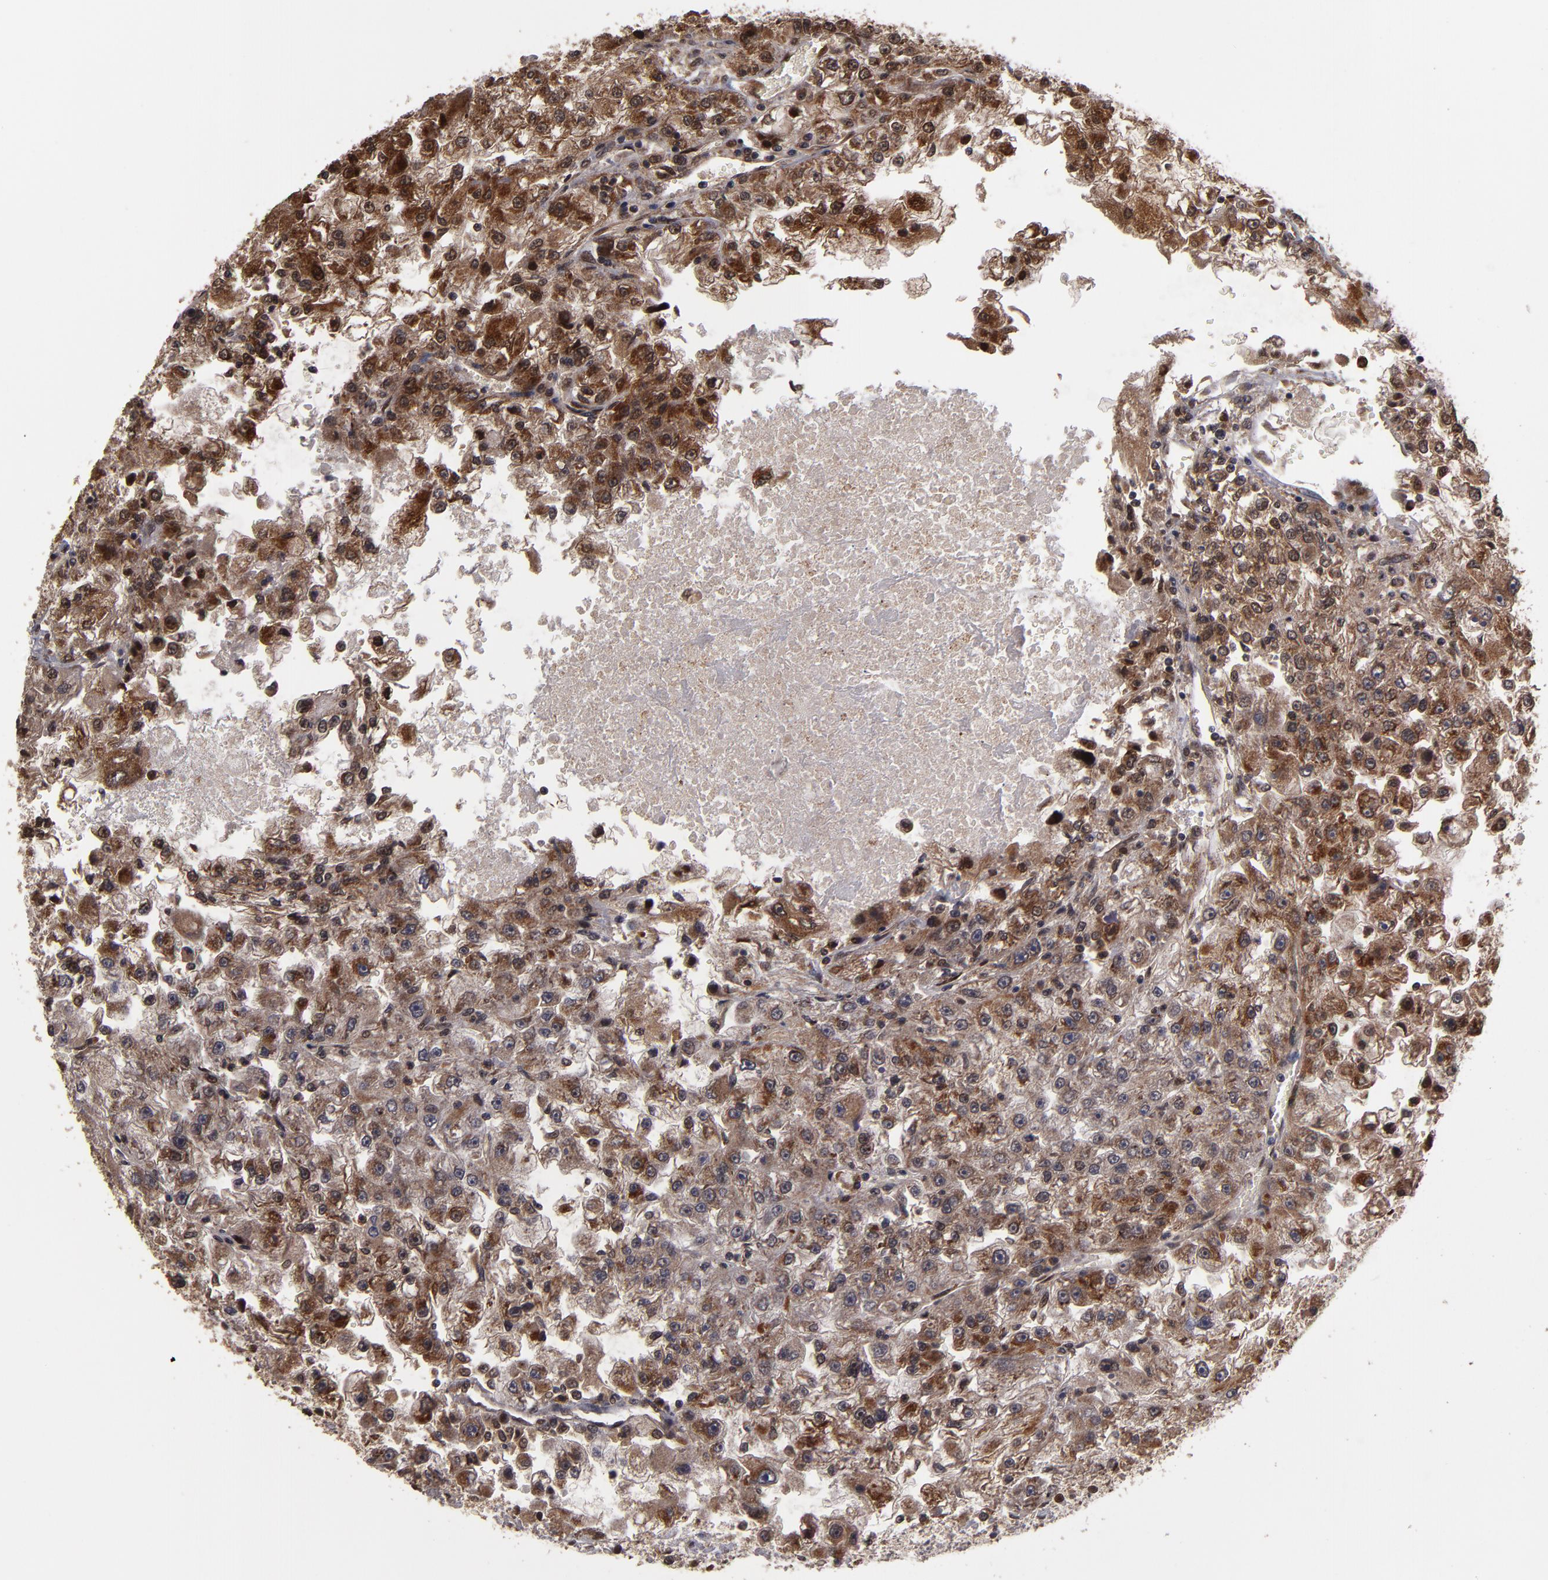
{"staining": {"intensity": "moderate", "quantity": ">75%", "location": "cytoplasmic/membranous,nuclear"}, "tissue": "renal cancer", "cell_type": "Tumor cells", "image_type": "cancer", "snomed": [{"axis": "morphology", "description": "Adenocarcinoma, NOS"}, {"axis": "topography", "description": "Kidney"}], "caption": "Renal adenocarcinoma stained for a protein (brown) reveals moderate cytoplasmic/membranous and nuclear positive positivity in about >75% of tumor cells.", "gene": "CUL5", "patient": {"sex": "female", "age": 83}}